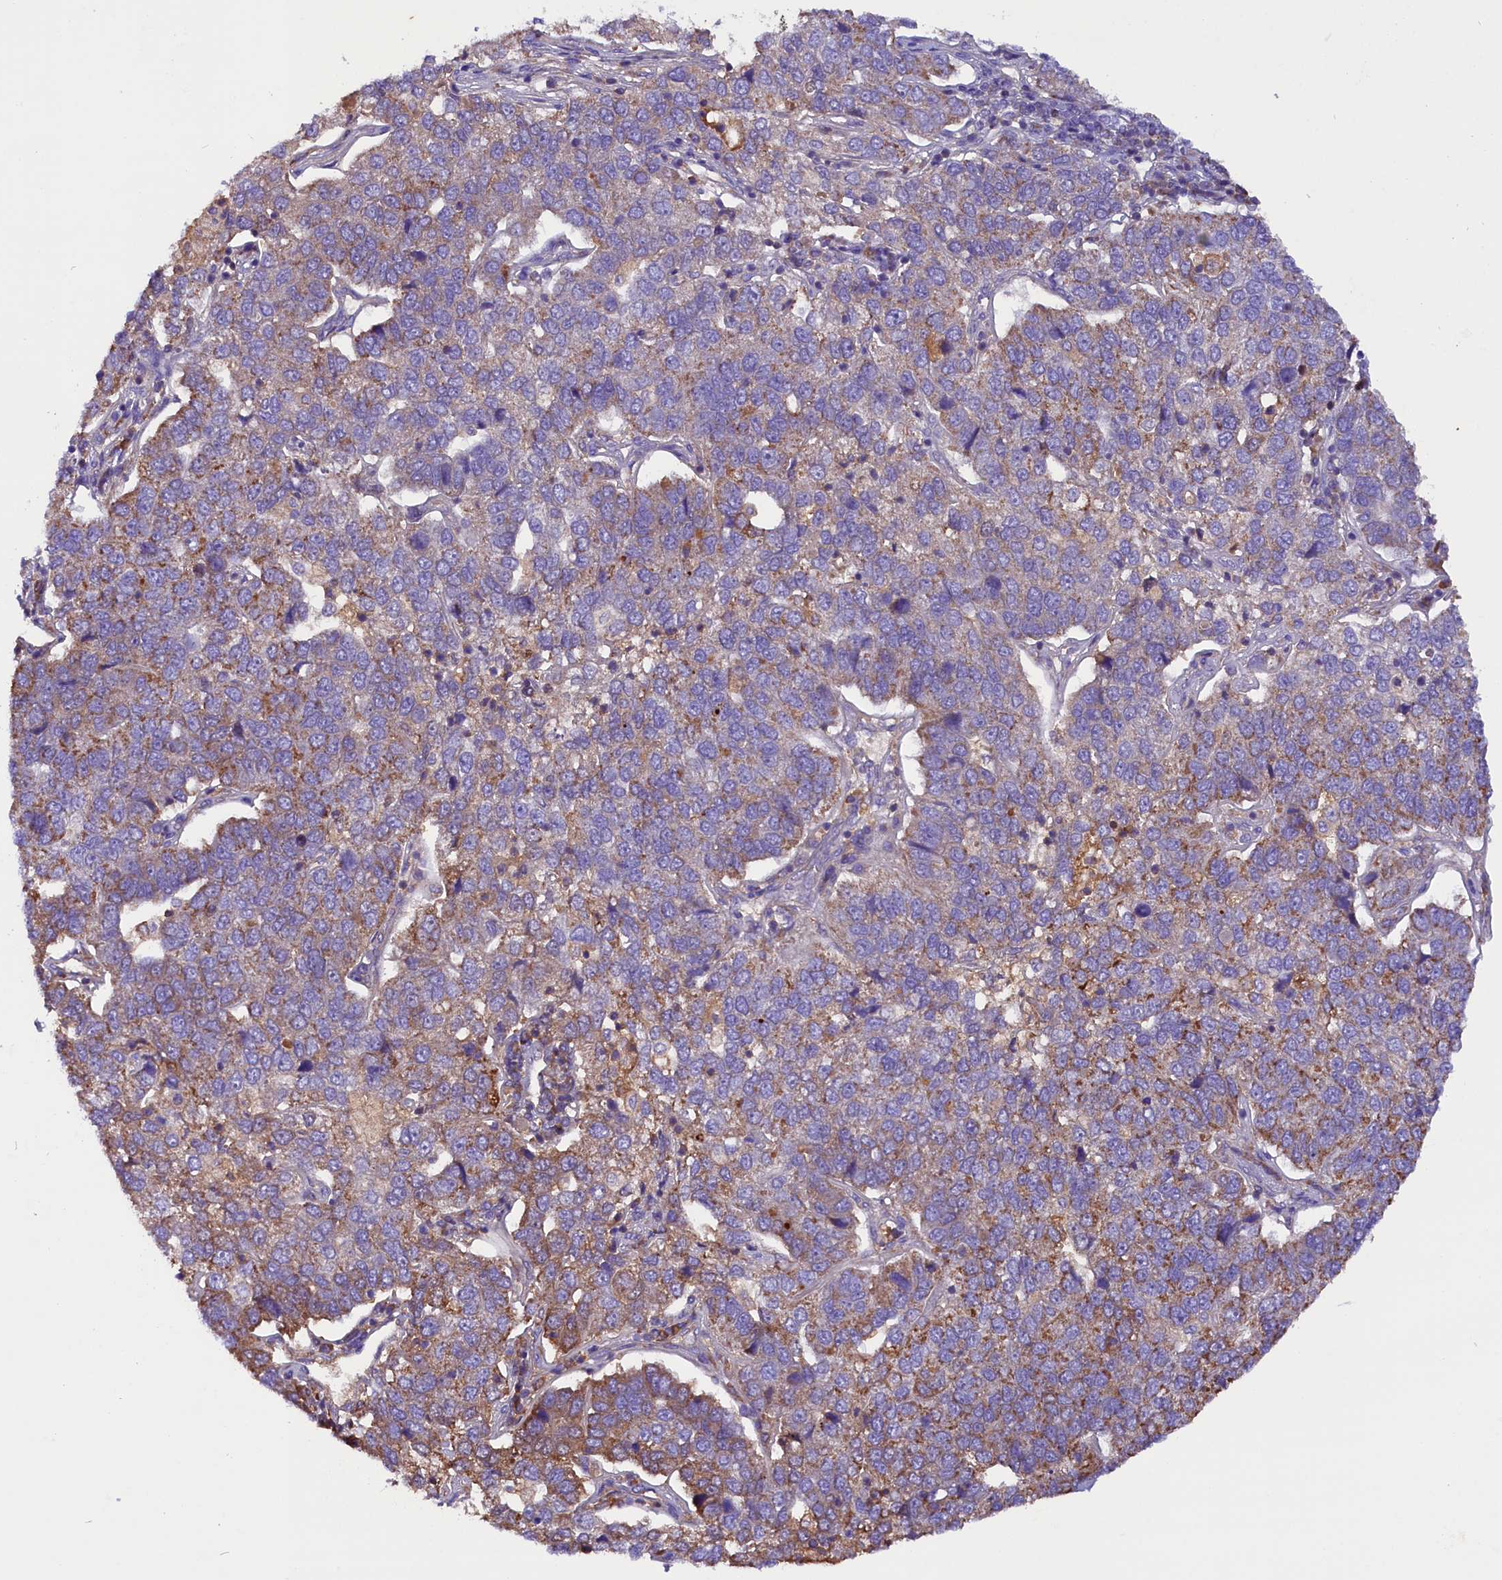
{"staining": {"intensity": "moderate", "quantity": "25%-75%", "location": "cytoplasmic/membranous"}, "tissue": "pancreatic cancer", "cell_type": "Tumor cells", "image_type": "cancer", "snomed": [{"axis": "morphology", "description": "Adenocarcinoma, NOS"}, {"axis": "topography", "description": "Pancreas"}], "caption": "A histopathology image of human pancreatic cancer stained for a protein displays moderate cytoplasmic/membranous brown staining in tumor cells.", "gene": "SIX5", "patient": {"sex": "female", "age": 61}}